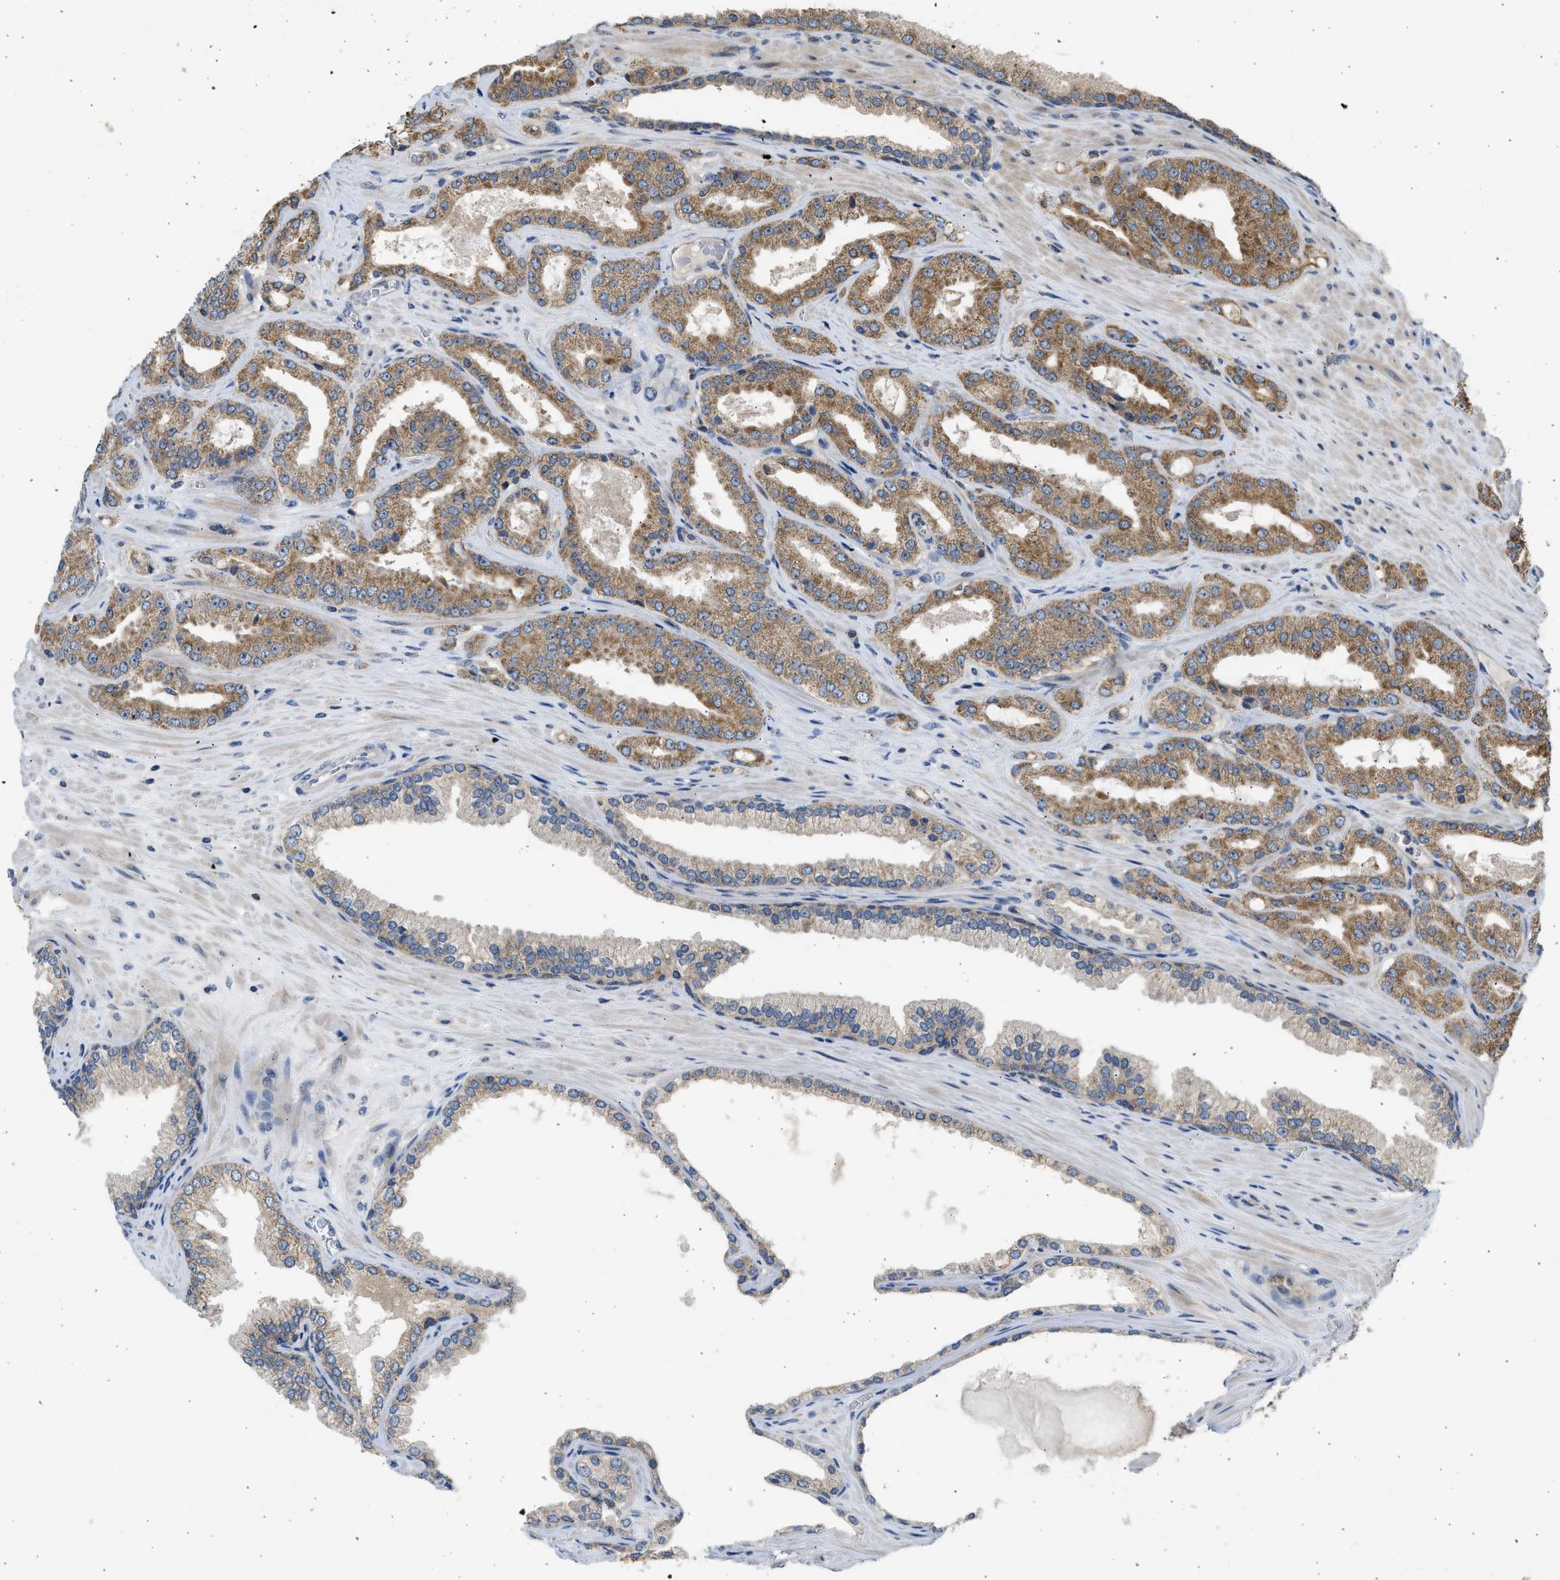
{"staining": {"intensity": "moderate", "quantity": "25%-75%", "location": "cytoplasmic/membranous"}, "tissue": "prostate cancer", "cell_type": "Tumor cells", "image_type": "cancer", "snomed": [{"axis": "morphology", "description": "Adenocarcinoma, High grade"}, {"axis": "topography", "description": "Prostate"}], "caption": "Immunohistochemical staining of prostate cancer demonstrates medium levels of moderate cytoplasmic/membranous protein staining in about 25%-75% of tumor cells.", "gene": "CYP1A1", "patient": {"sex": "male", "age": 71}}